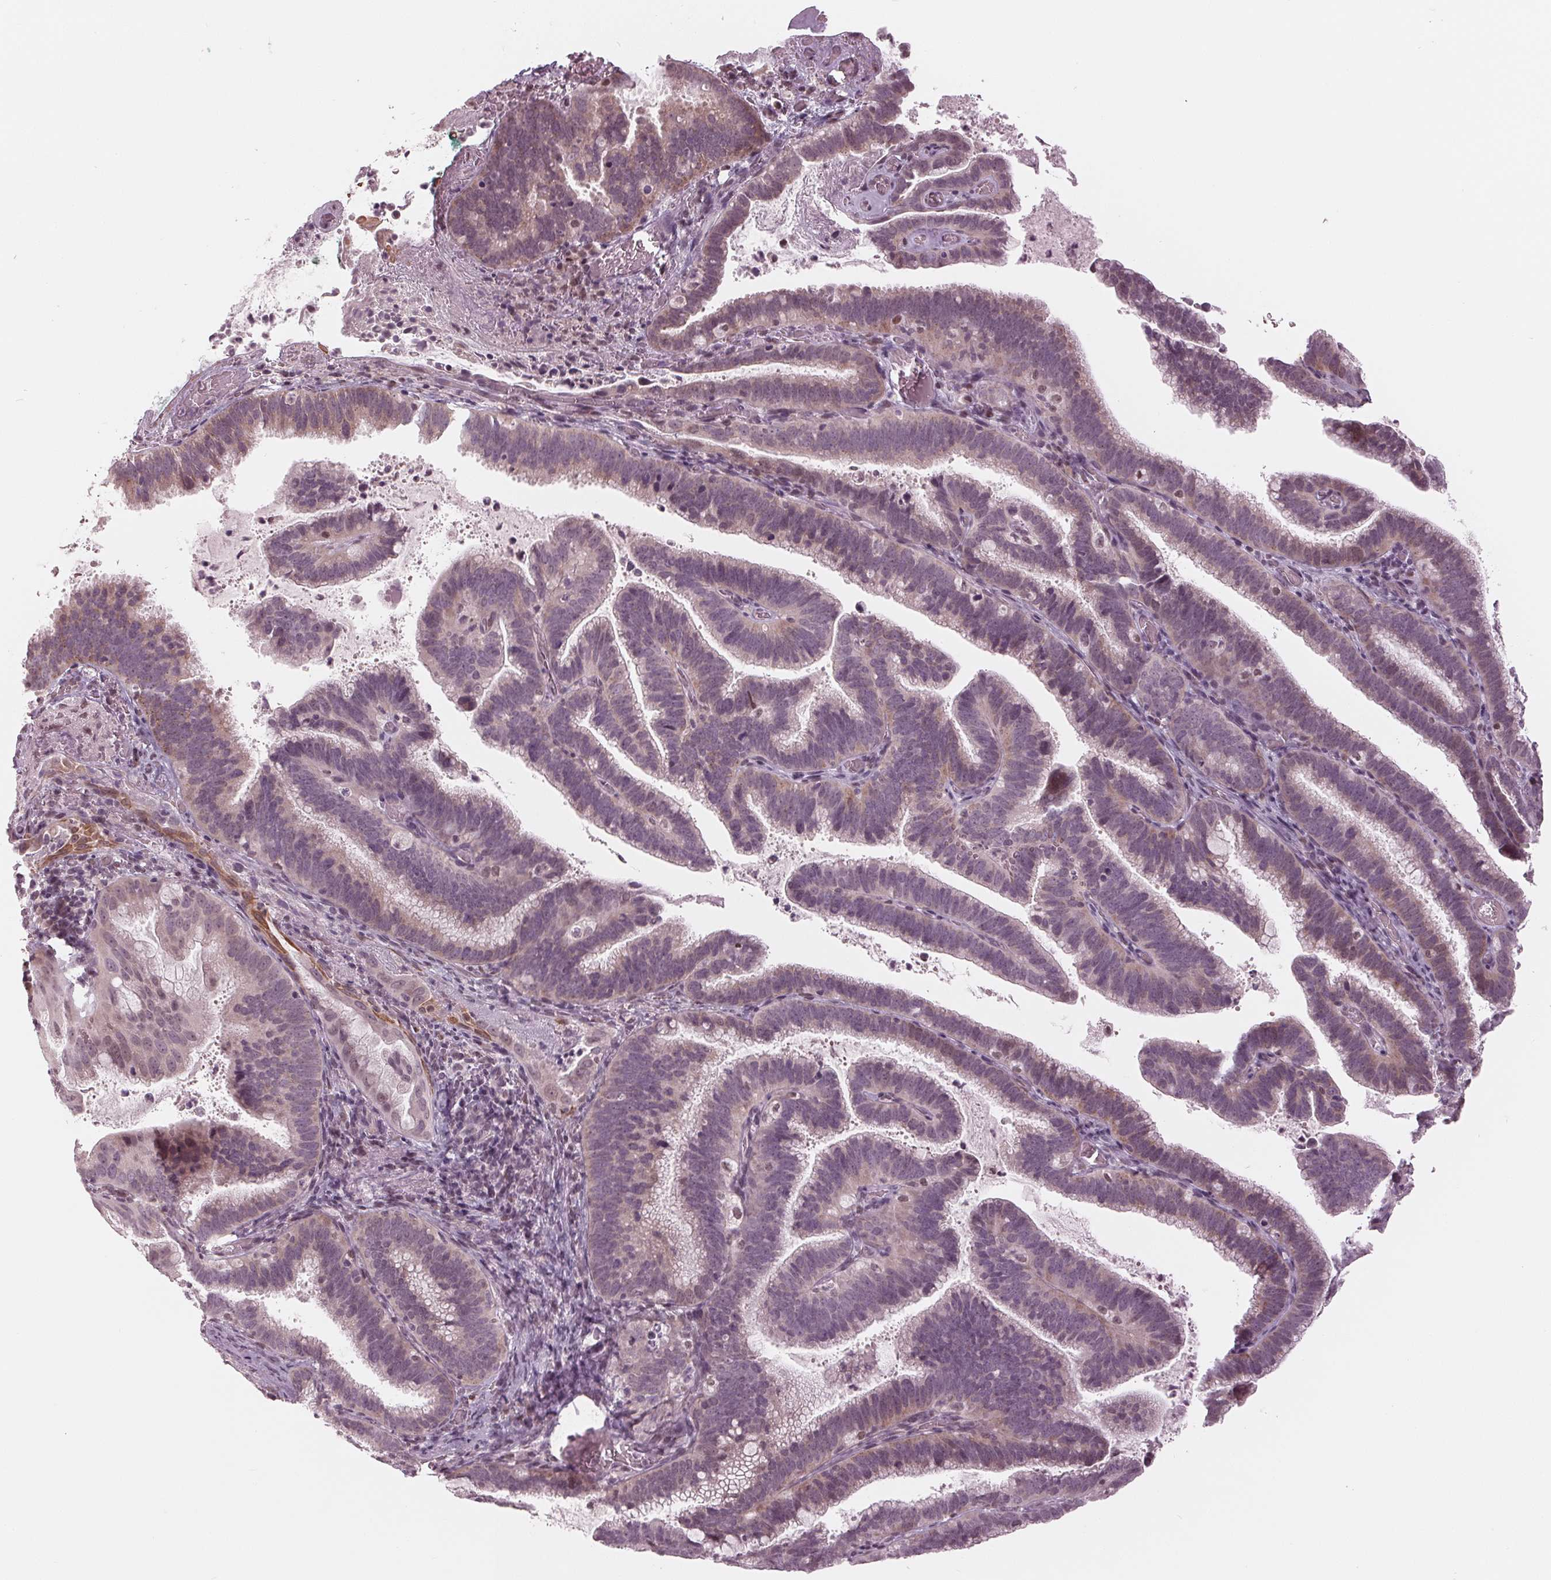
{"staining": {"intensity": "weak", "quantity": "<25%", "location": "nuclear"}, "tissue": "cervical cancer", "cell_type": "Tumor cells", "image_type": "cancer", "snomed": [{"axis": "morphology", "description": "Adenocarcinoma, NOS"}, {"axis": "topography", "description": "Cervix"}], "caption": "Cervical cancer stained for a protein using immunohistochemistry (IHC) displays no staining tumor cells.", "gene": "DNMT3L", "patient": {"sex": "female", "age": 61}}